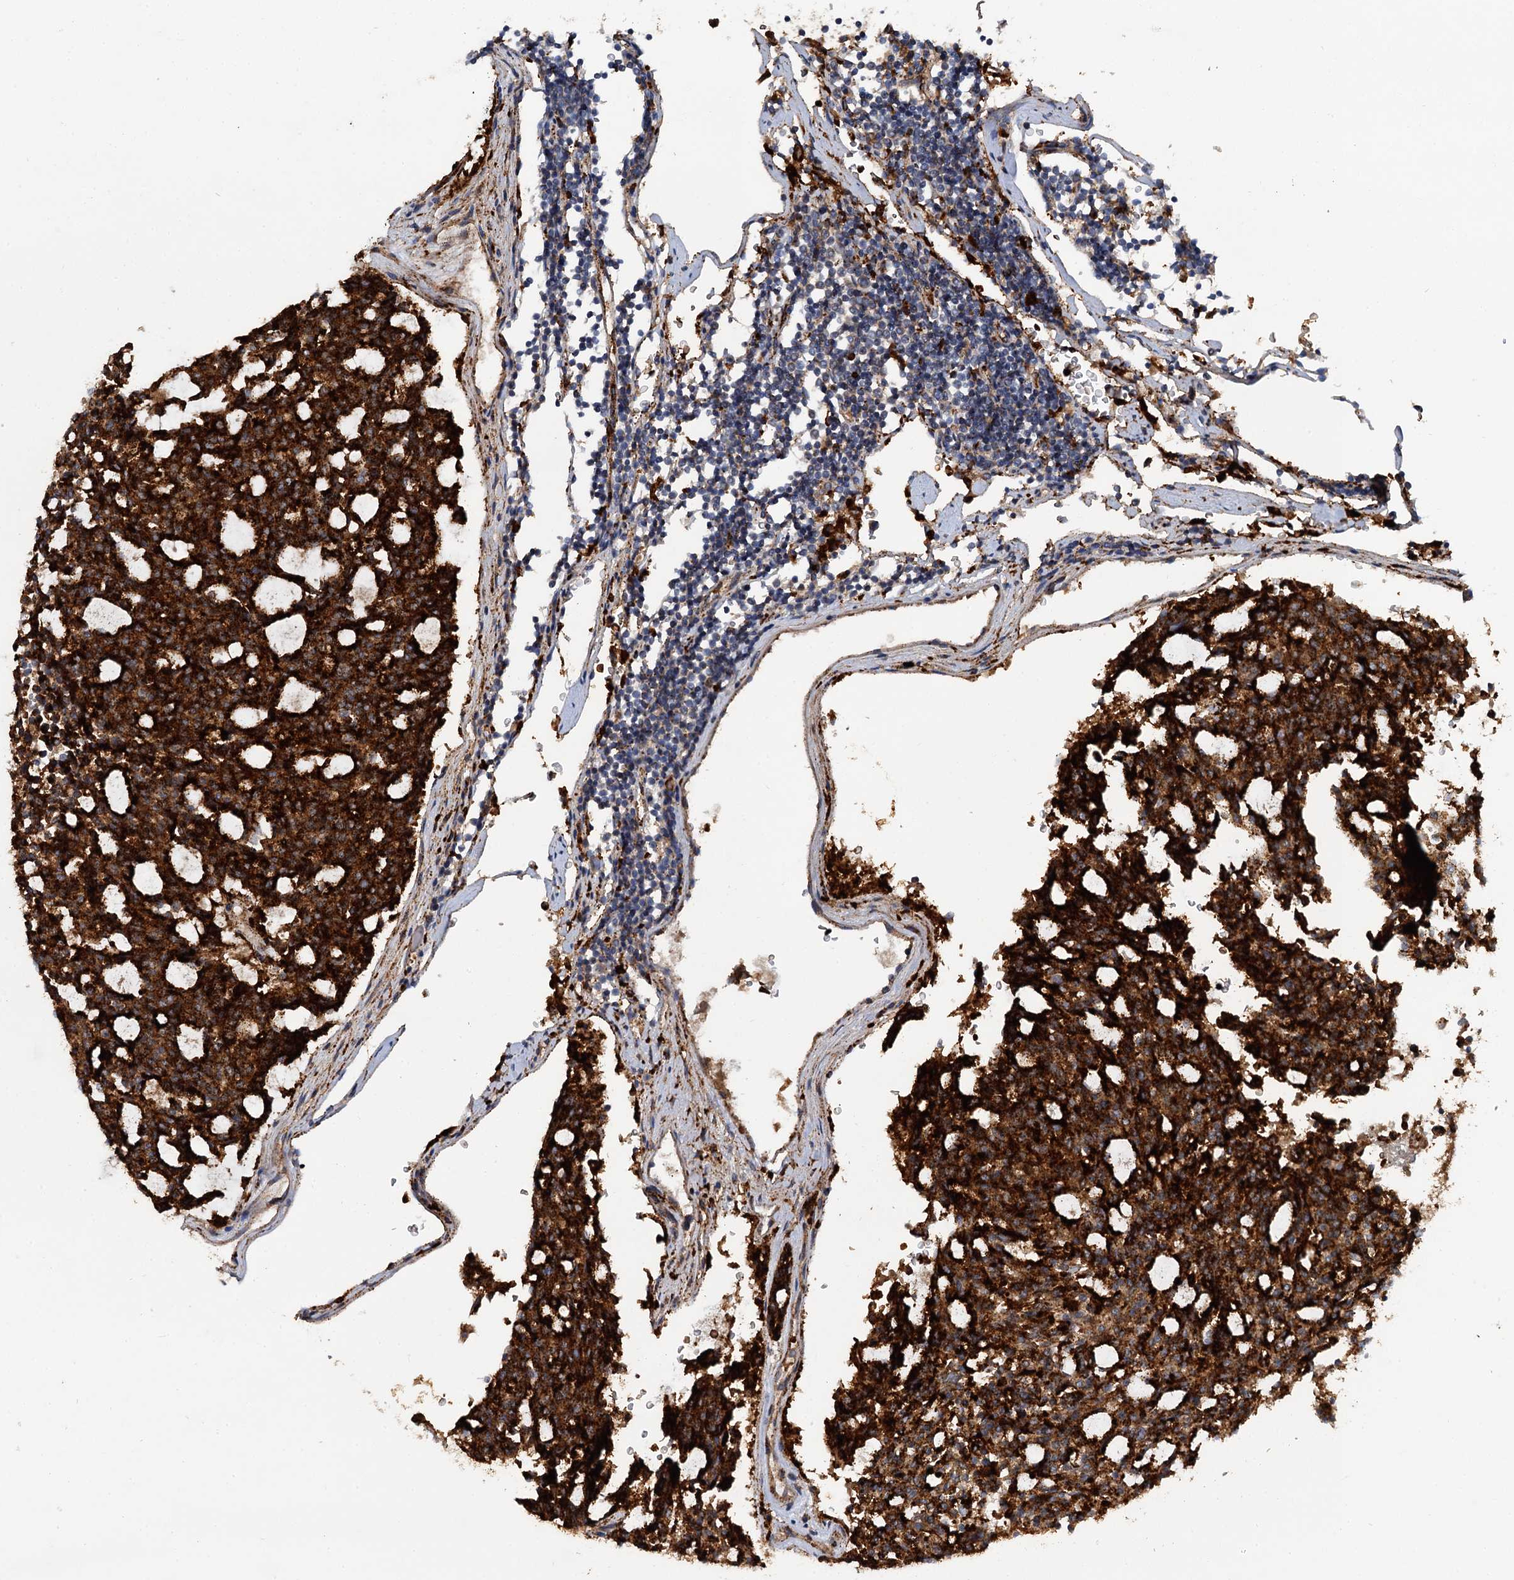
{"staining": {"intensity": "strong", "quantity": ">75%", "location": "cytoplasmic/membranous"}, "tissue": "carcinoid", "cell_type": "Tumor cells", "image_type": "cancer", "snomed": [{"axis": "morphology", "description": "Carcinoid, malignant, NOS"}, {"axis": "topography", "description": "Pancreas"}], "caption": "The histopathology image demonstrates a brown stain indicating the presence of a protein in the cytoplasmic/membranous of tumor cells in carcinoid.", "gene": "GBA1", "patient": {"sex": "female", "age": 54}}